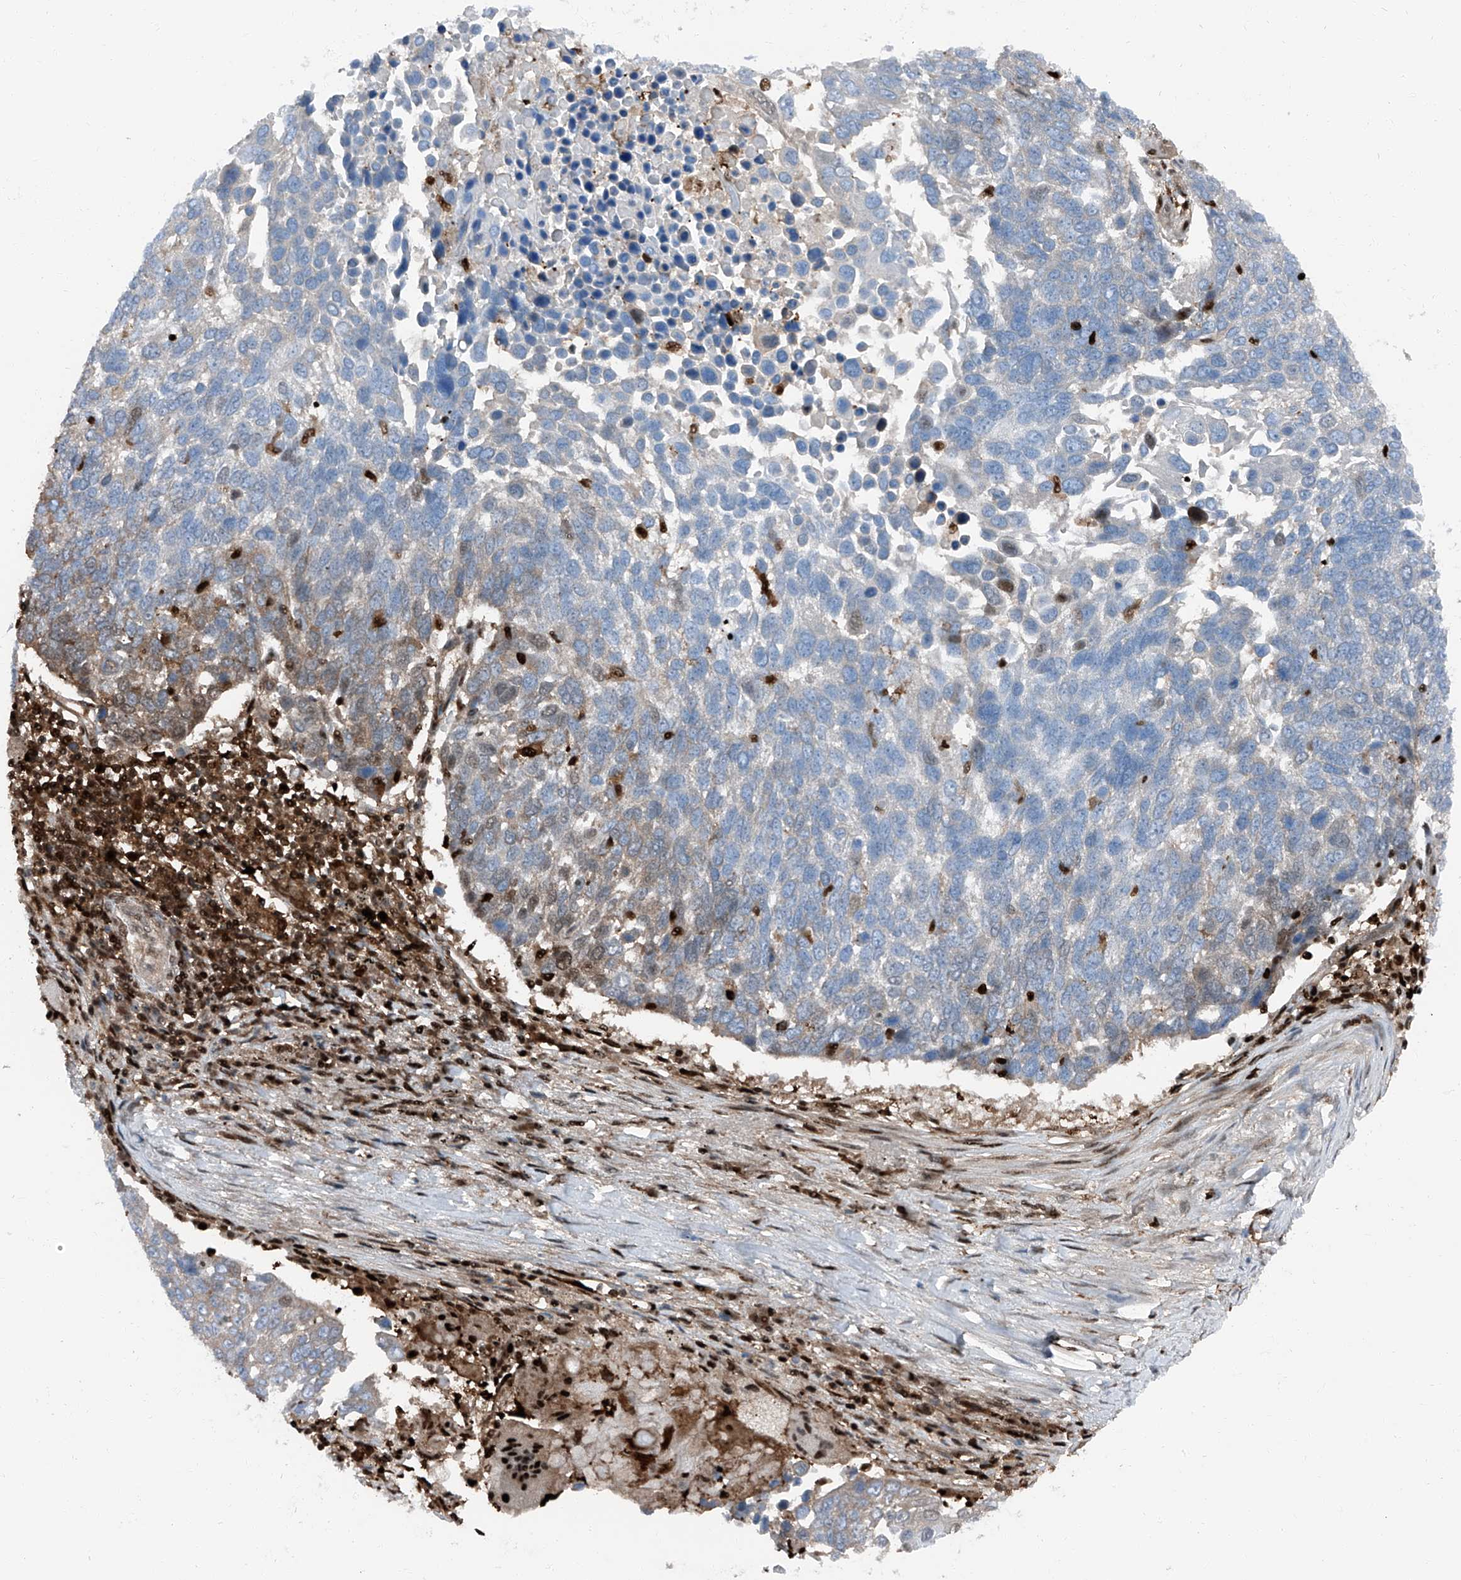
{"staining": {"intensity": "weak", "quantity": "<25%", "location": "cytoplasmic/membranous"}, "tissue": "lung cancer", "cell_type": "Tumor cells", "image_type": "cancer", "snomed": [{"axis": "morphology", "description": "Squamous cell carcinoma, NOS"}, {"axis": "topography", "description": "Lung"}], "caption": "This is a micrograph of immunohistochemistry staining of squamous cell carcinoma (lung), which shows no positivity in tumor cells.", "gene": "PSMB10", "patient": {"sex": "male", "age": 66}}